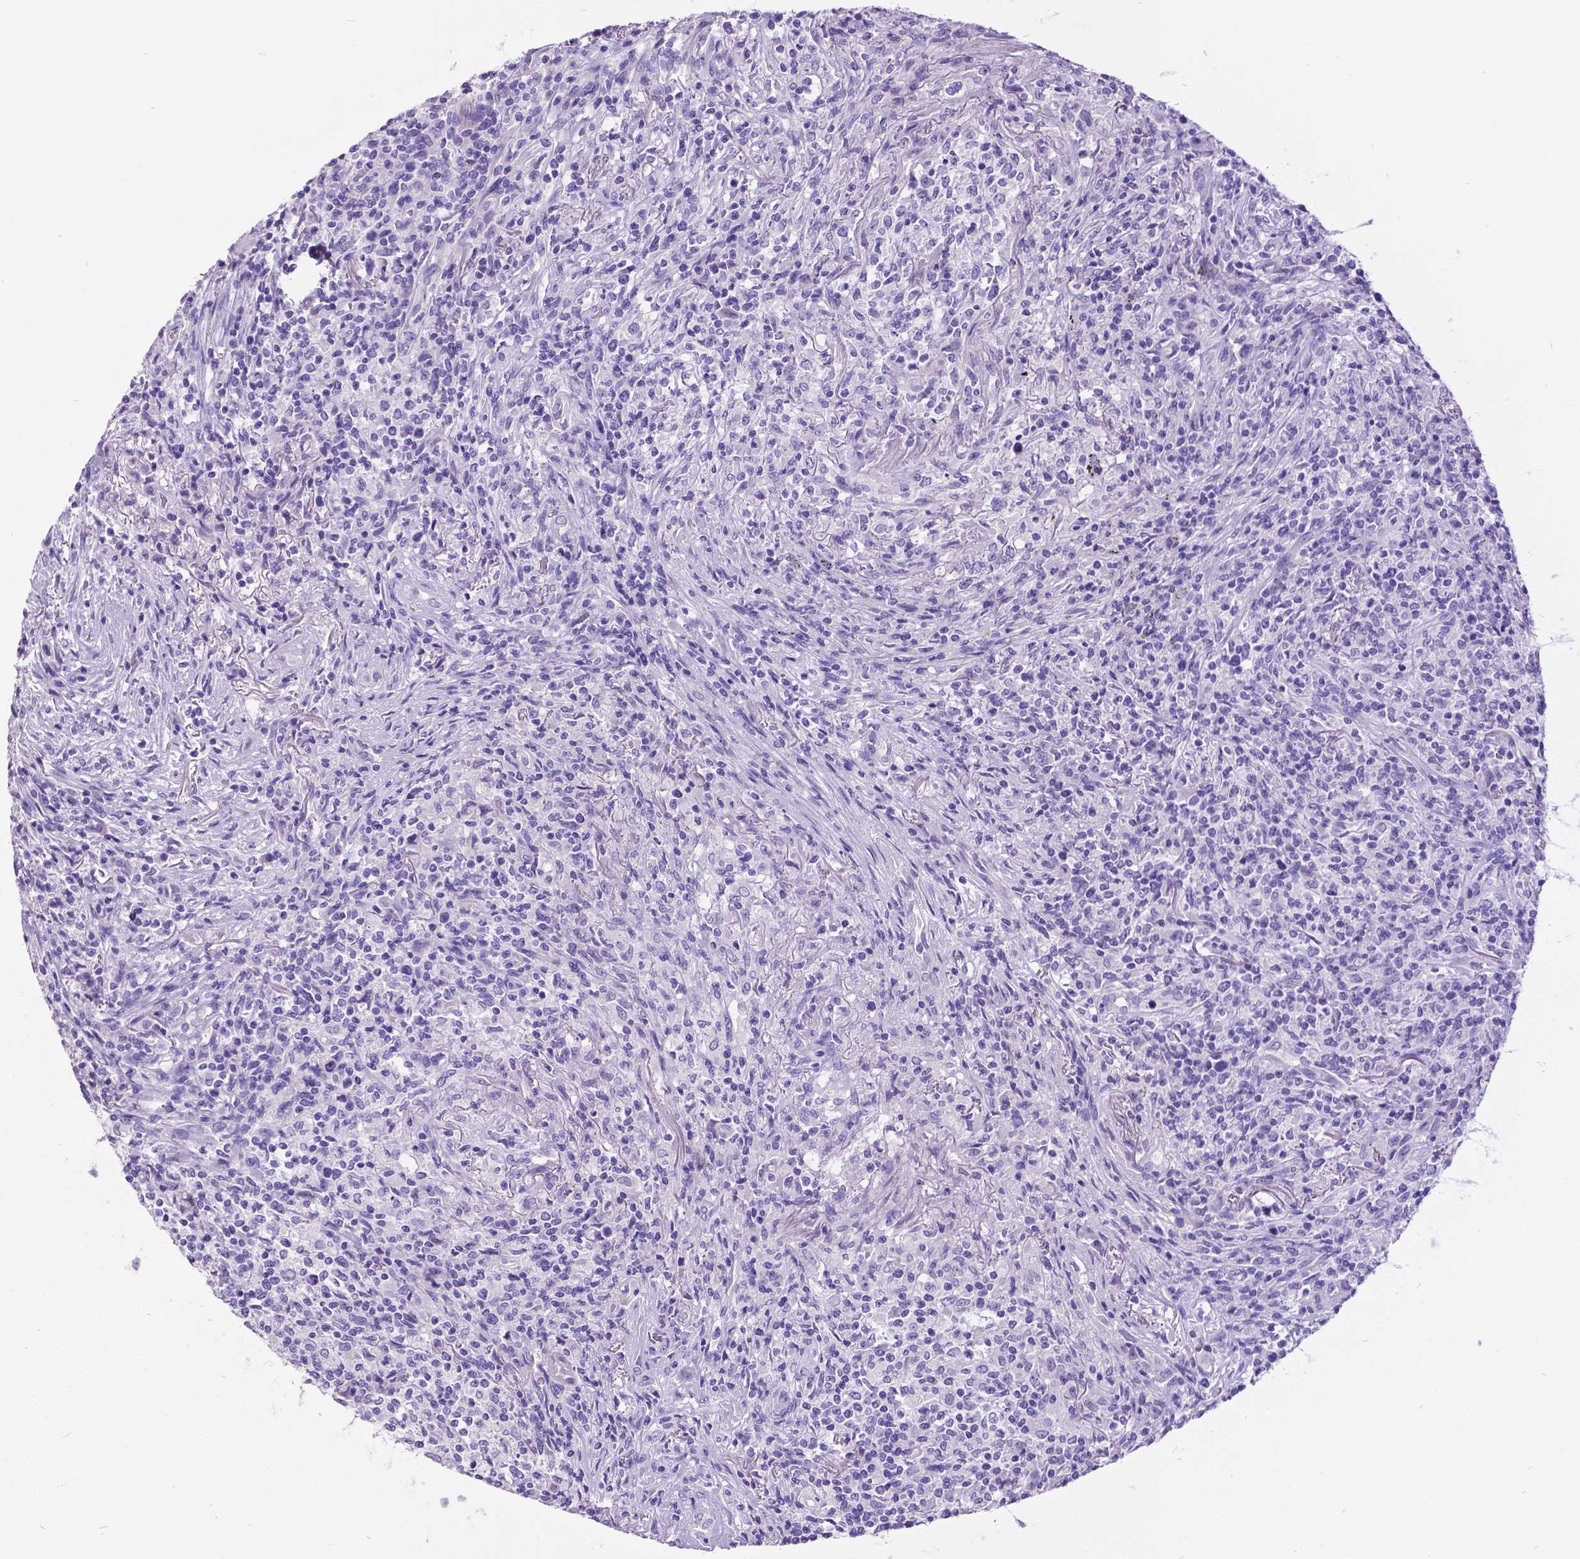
{"staining": {"intensity": "negative", "quantity": "none", "location": "none"}, "tissue": "lymphoma", "cell_type": "Tumor cells", "image_type": "cancer", "snomed": [{"axis": "morphology", "description": "Malignant lymphoma, non-Hodgkin's type, High grade"}, {"axis": "topography", "description": "Lung"}], "caption": "Tumor cells show no significant expression in lymphoma.", "gene": "SATB2", "patient": {"sex": "male", "age": 79}}